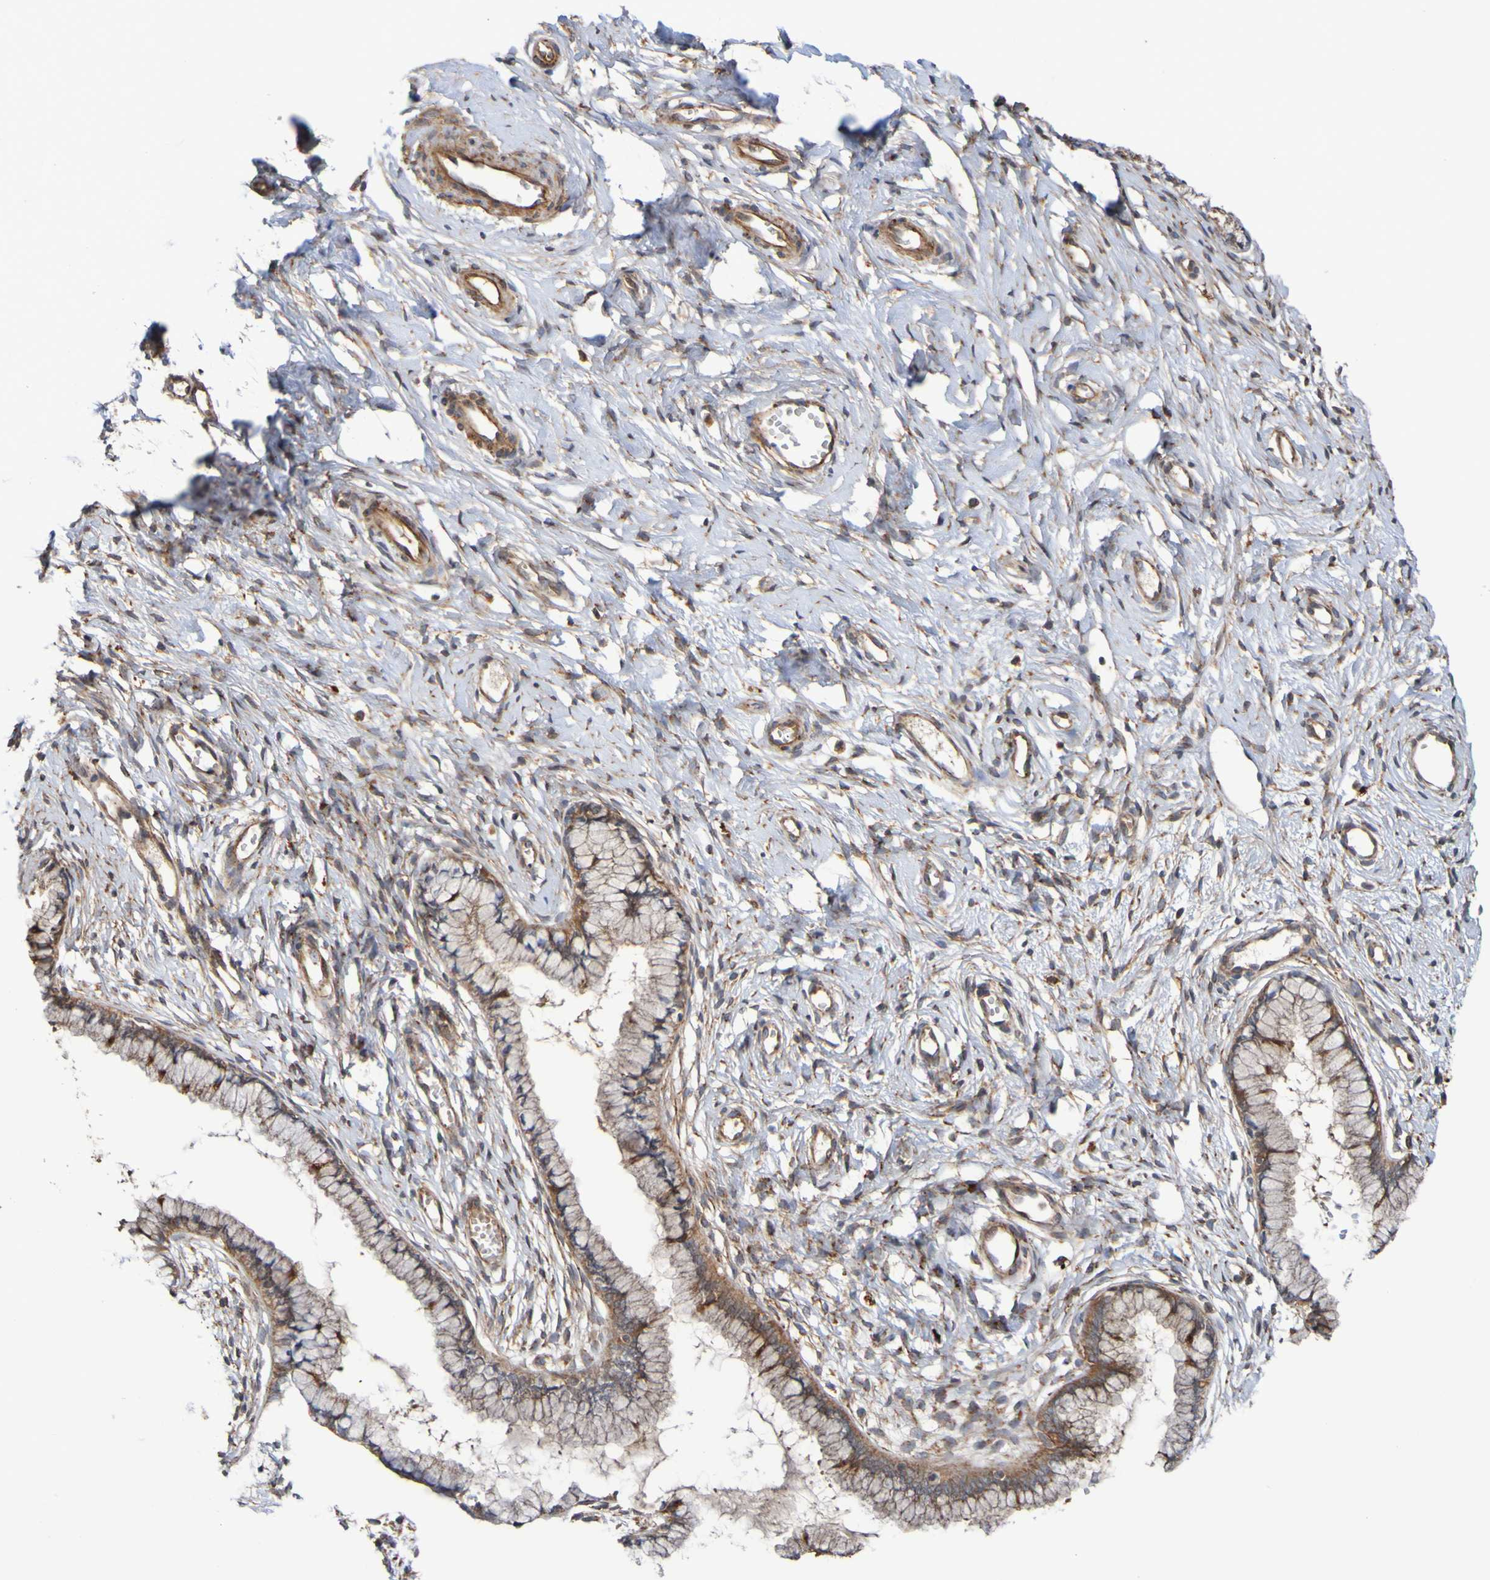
{"staining": {"intensity": "weak", "quantity": ">75%", "location": "cytoplasmic/membranous"}, "tissue": "cervix", "cell_type": "Glandular cells", "image_type": "normal", "snomed": [{"axis": "morphology", "description": "Normal tissue, NOS"}, {"axis": "topography", "description": "Cervix"}], "caption": "Protein staining by immunohistochemistry exhibits weak cytoplasmic/membranous staining in about >75% of glandular cells in normal cervix. (DAB IHC with brightfield microscopy, high magnification).", "gene": "UCN", "patient": {"sex": "female", "age": 65}}